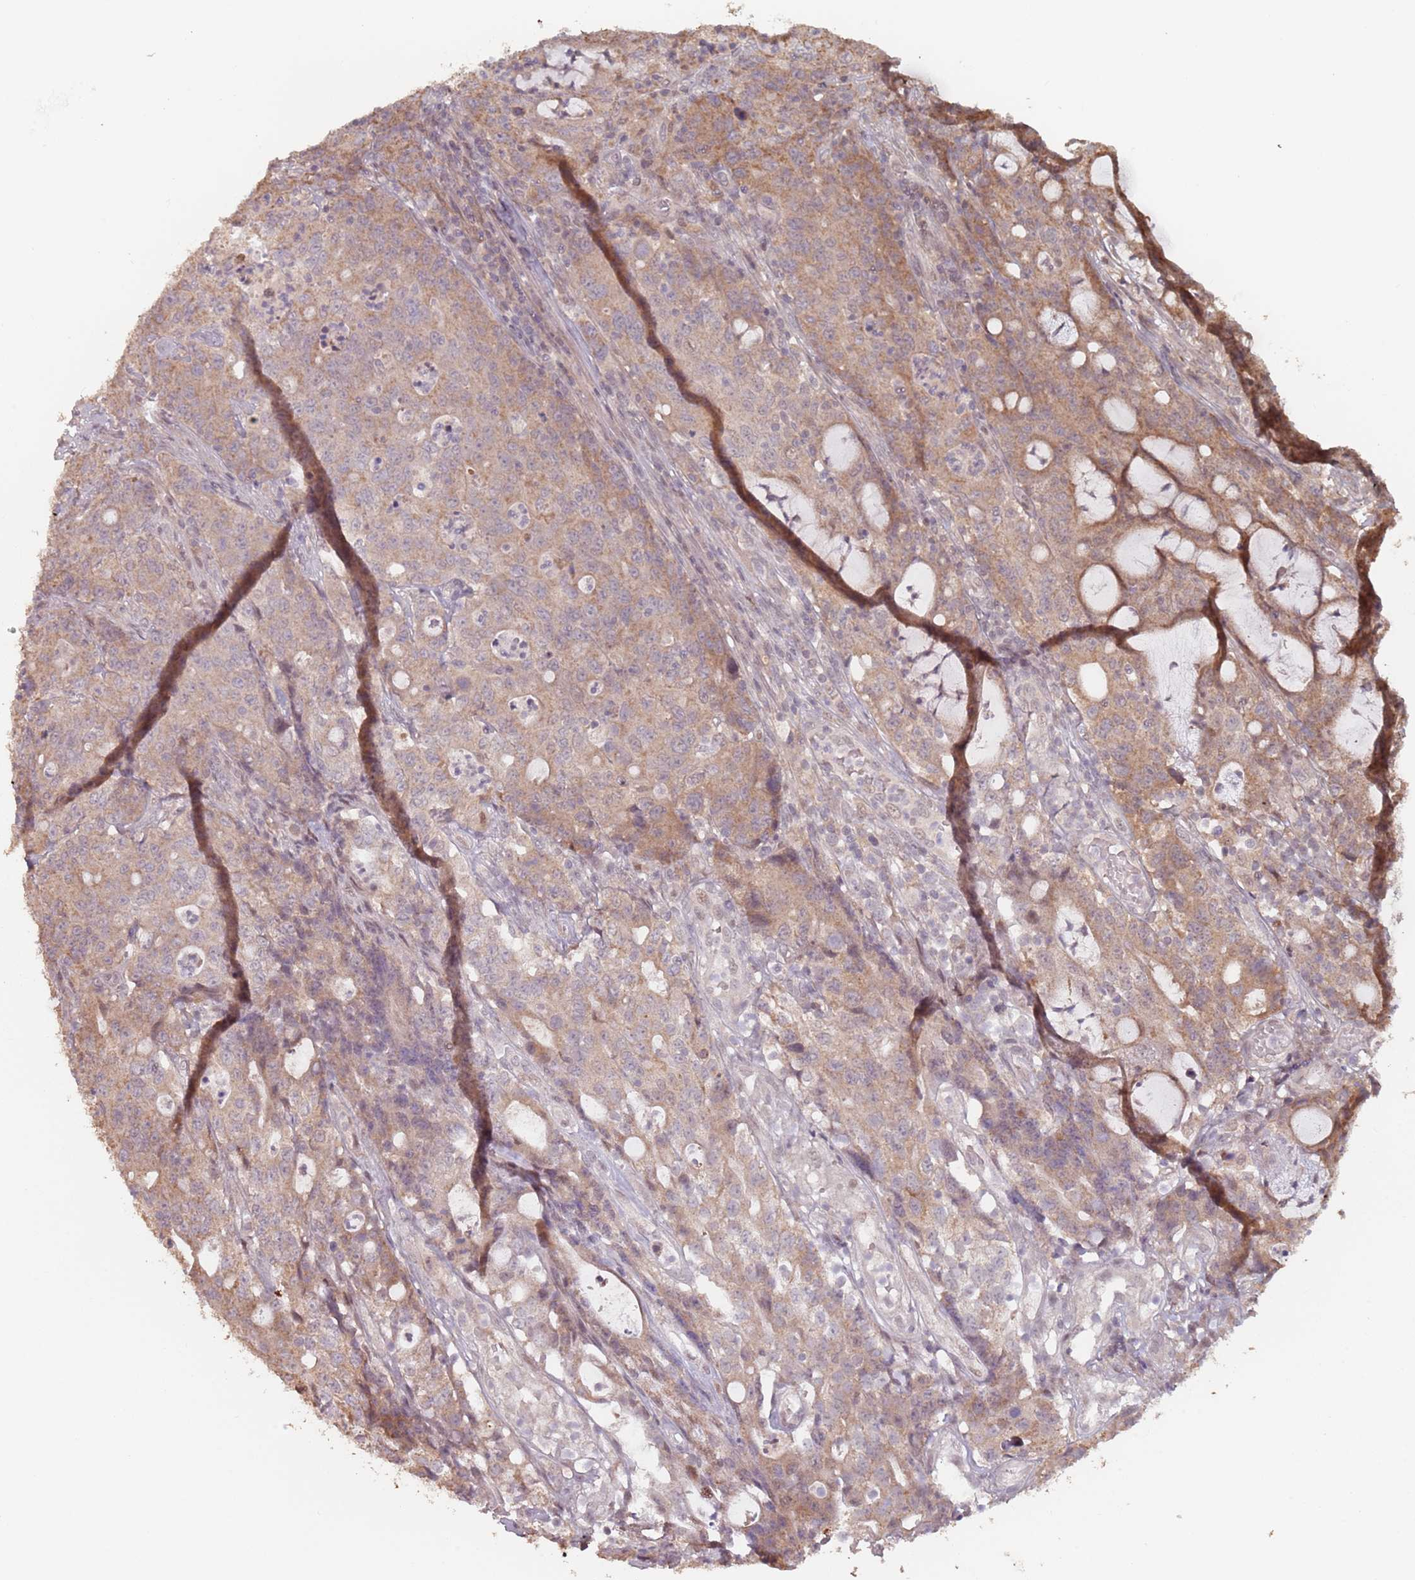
{"staining": {"intensity": "moderate", "quantity": ">75%", "location": "cytoplasmic/membranous"}, "tissue": "colorectal cancer", "cell_type": "Tumor cells", "image_type": "cancer", "snomed": [{"axis": "morphology", "description": "Adenocarcinoma, NOS"}, {"axis": "topography", "description": "Colon"}], "caption": "Immunohistochemical staining of adenocarcinoma (colorectal) exhibits medium levels of moderate cytoplasmic/membranous protein positivity in approximately >75% of tumor cells. Nuclei are stained in blue.", "gene": "VPS52", "patient": {"sex": "male", "age": 83}}